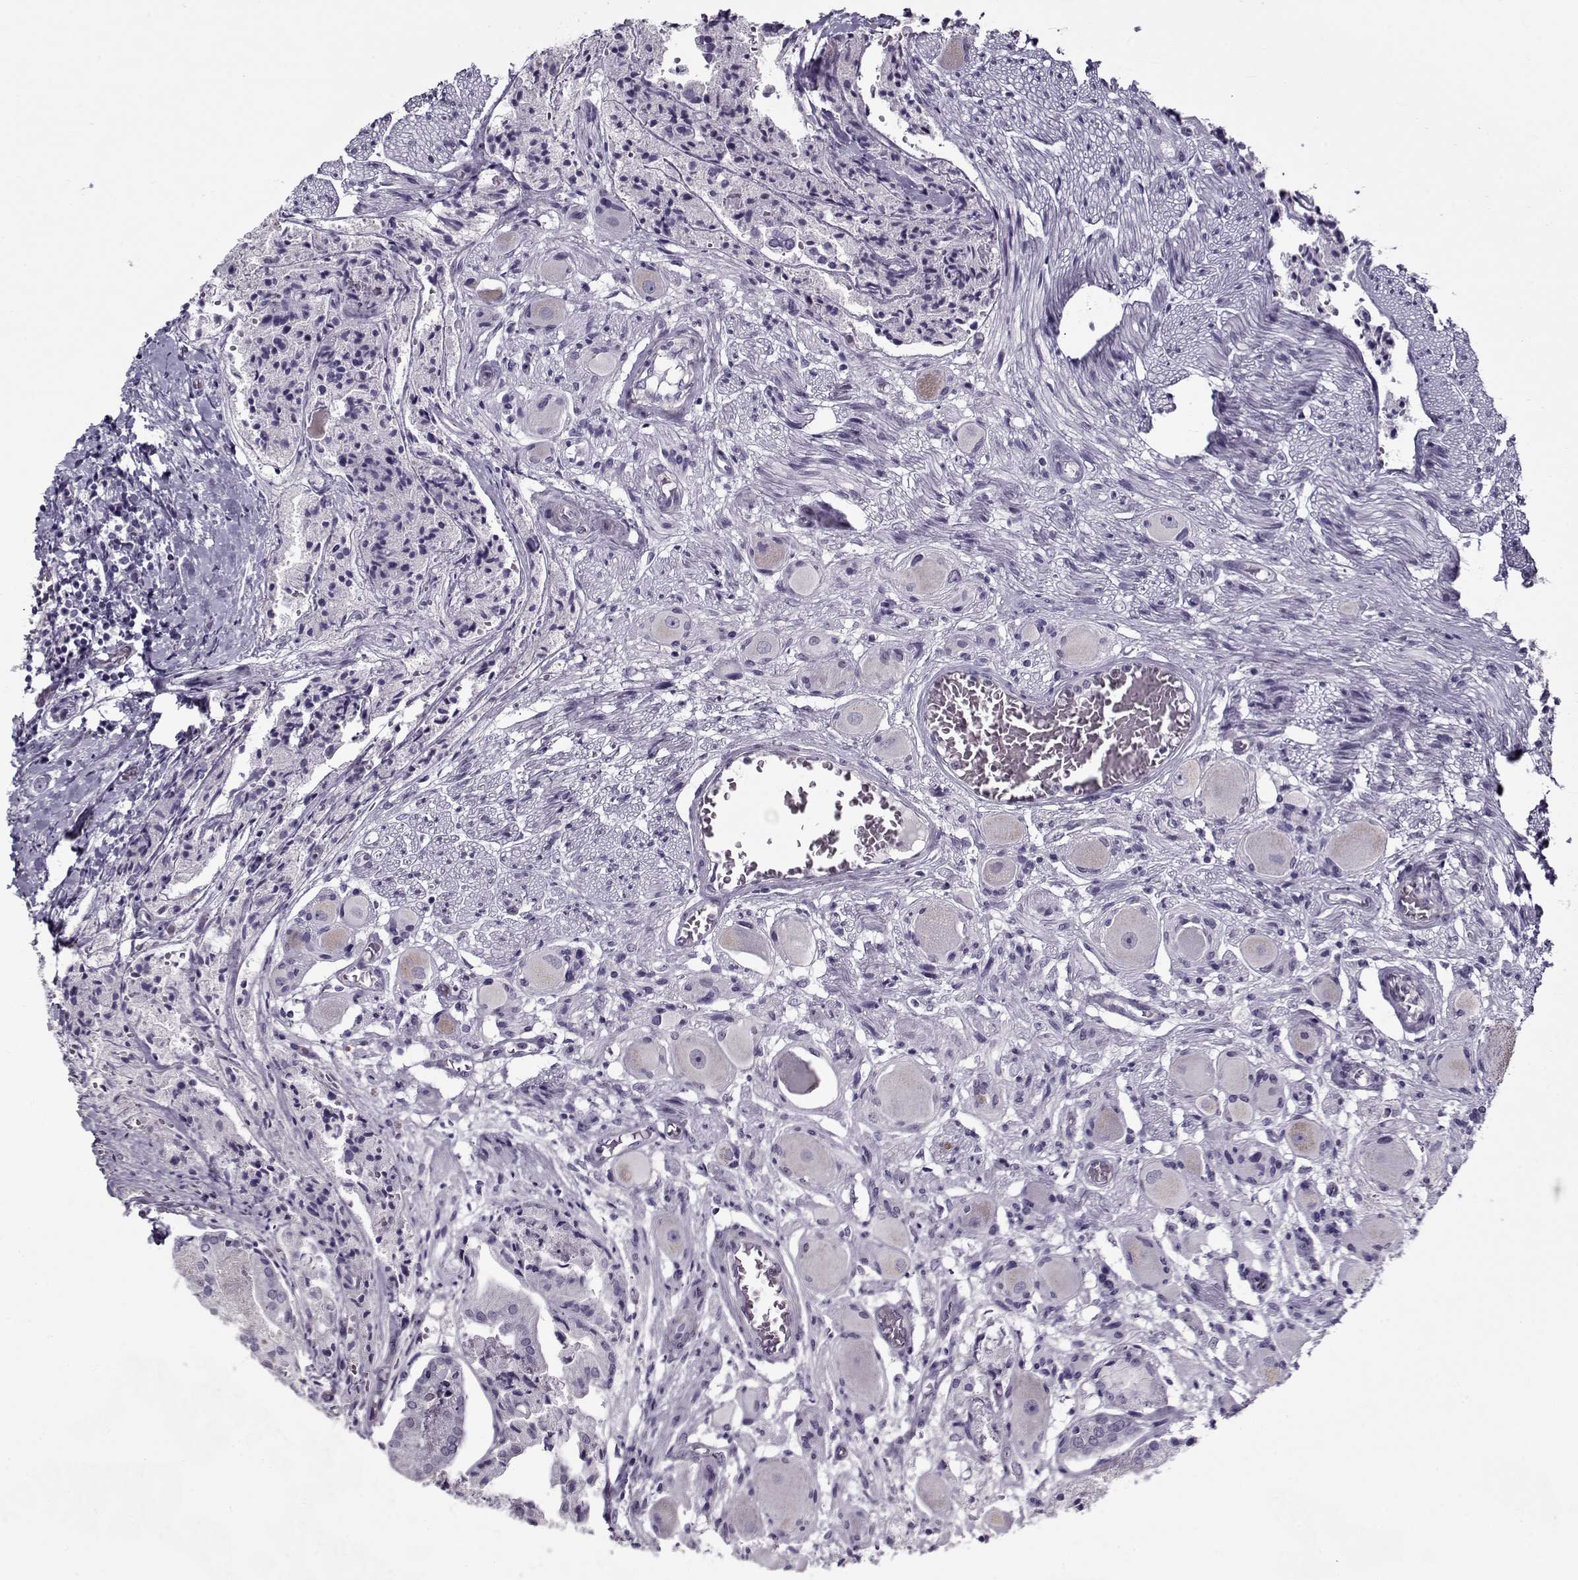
{"staining": {"intensity": "negative", "quantity": "none", "location": "none"}, "tissue": "prostate cancer", "cell_type": "Tumor cells", "image_type": "cancer", "snomed": [{"axis": "morphology", "description": "Adenocarcinoma, NOS"}, {"axis": "topography", "description": "Prostate and seminal vesicle, NOS"}, {"axis": "topography", "description": "Prostate"}], "caption": "This histopathology image is of prostate cancer stained with immunohistochemistry (IHC) to label a protein in brown with the nuclei are counter-stained blue. There is no staining in tumor cells.", "gene": "CIBAR1", "patient": {"sex": "male", "age": 44}}